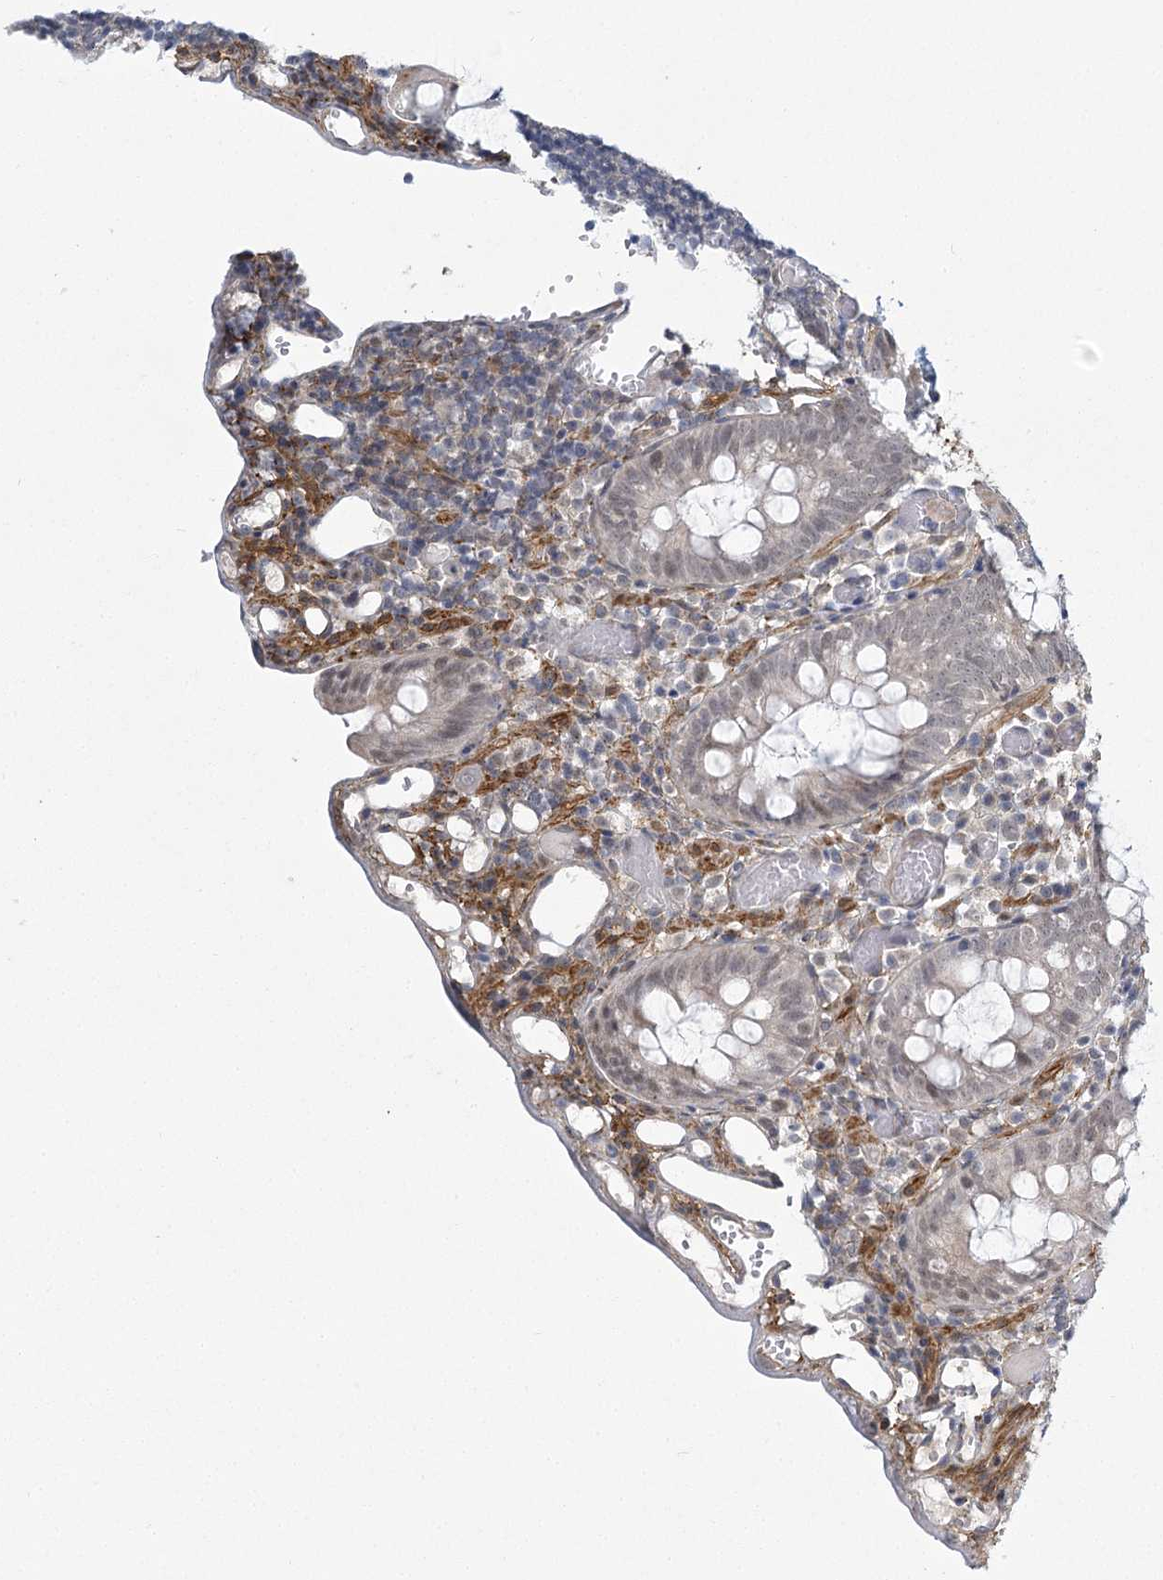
{"staining": {"intensity": "negative", "quantity": "none", "location": "none"}, "tissue": "colon", "cell_type": "Endothelial cells", "image_type": "normal", "snomed": [{"axis": "morphology", "description": "Normal tissue, NOS"}, {"axis": "topography", "description": "Colon"}], "caption": "Immunohistochemistry of unremarkable human colon shows no staining in endothelial cells.", "gene": "MED28", "patient": {"sex": "male", "age": 14}}